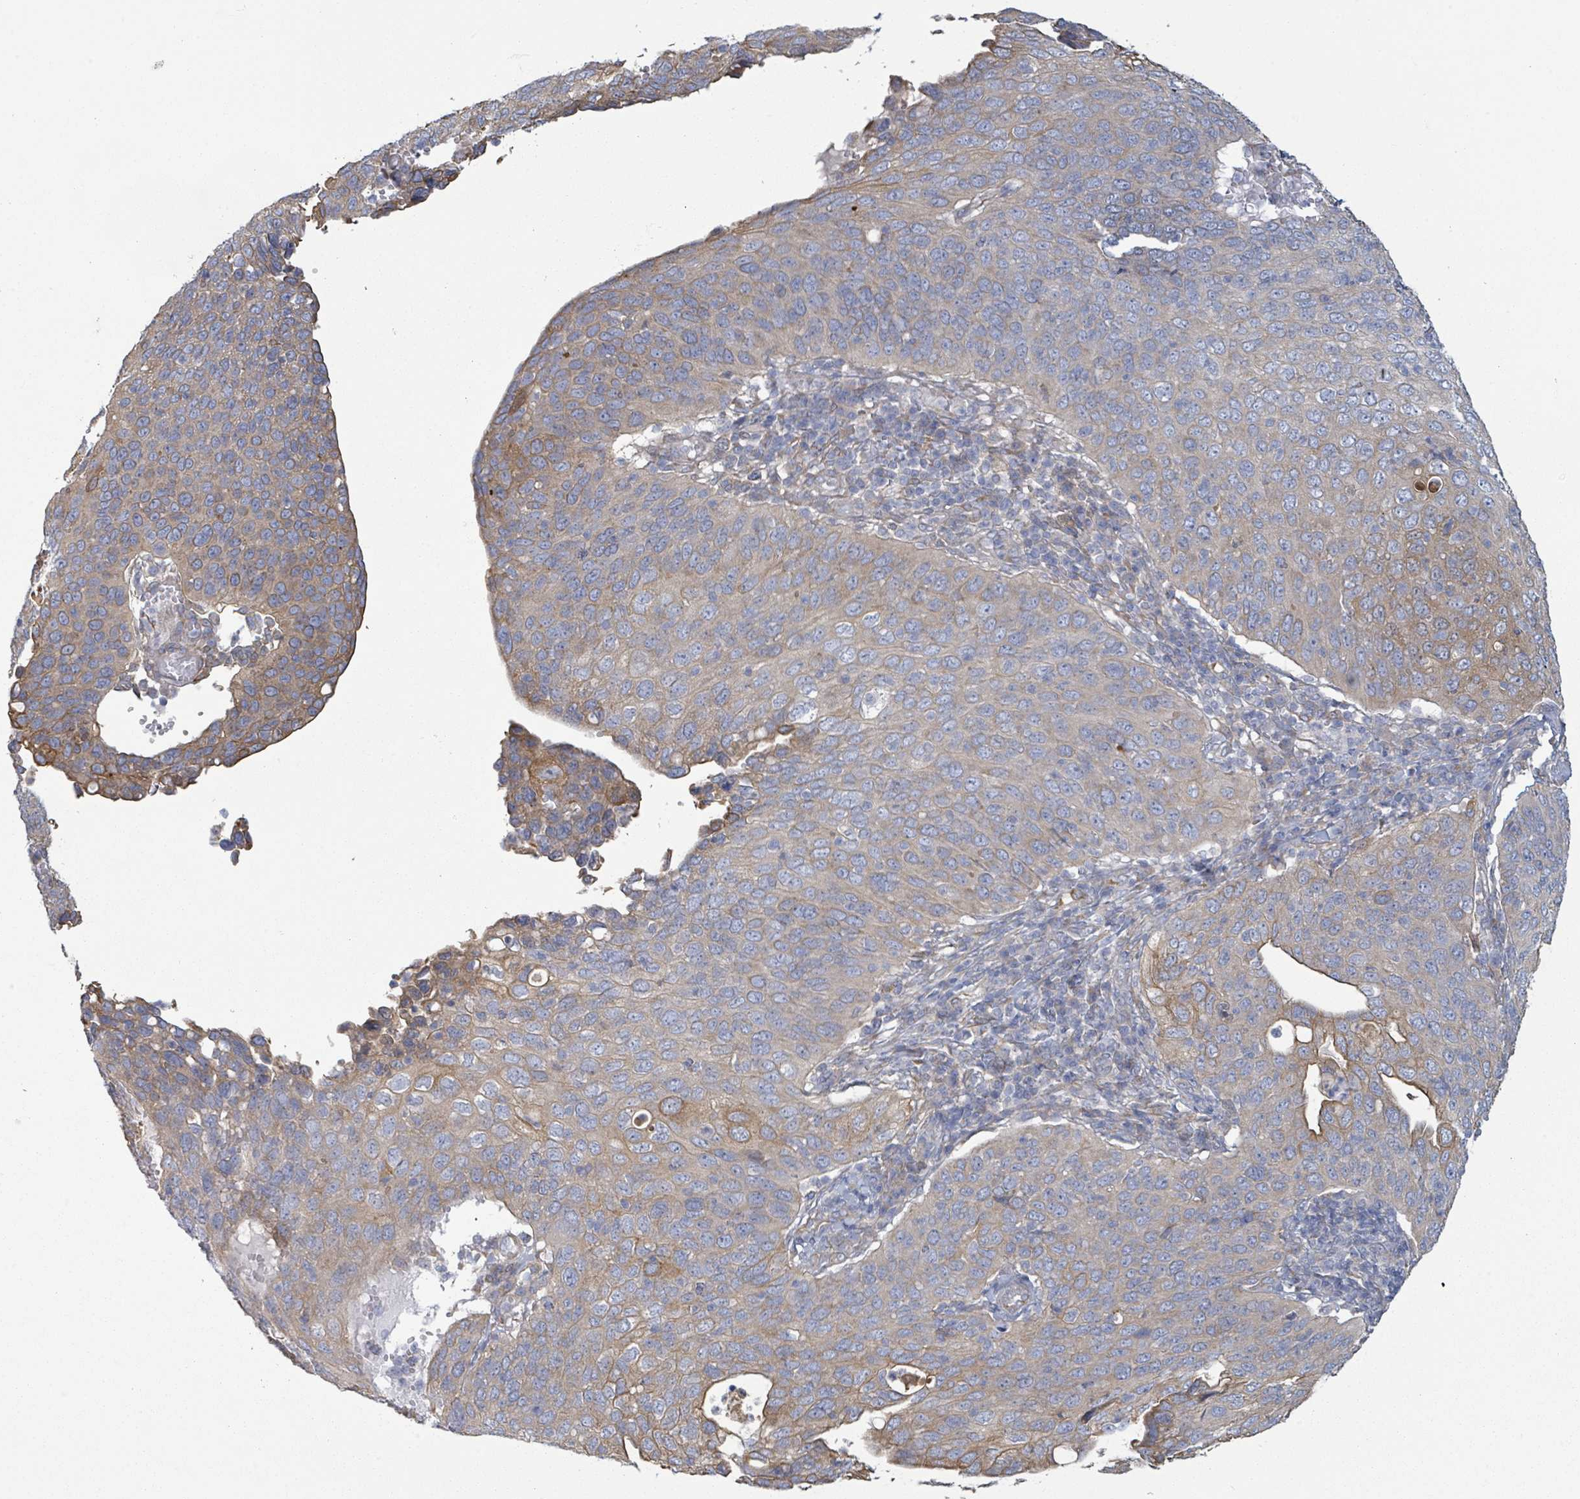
{"staining": {"intensity": "moderate", "quantity": "25%-75%", "location": "cytoplasmic/membranous"}, "tissue": "cervical cancer", "cell_type": "Tumor cells", "image_type": "cancer", "snomed": [{"axis": "morphology", "description": "Squamous cell carcinoma, NOS"}, {"axis": "topography", "description": "Cervix"}], "caption": "Moderate cytoplasmic/membranous expression for a protein is identified in approximately 25%-75% of tumor cells of squamous cell carcinoma (cervical) using immunohistochemistry.", "gene": "COL13A1", "patient": {"sex": "female", "age": 36}}